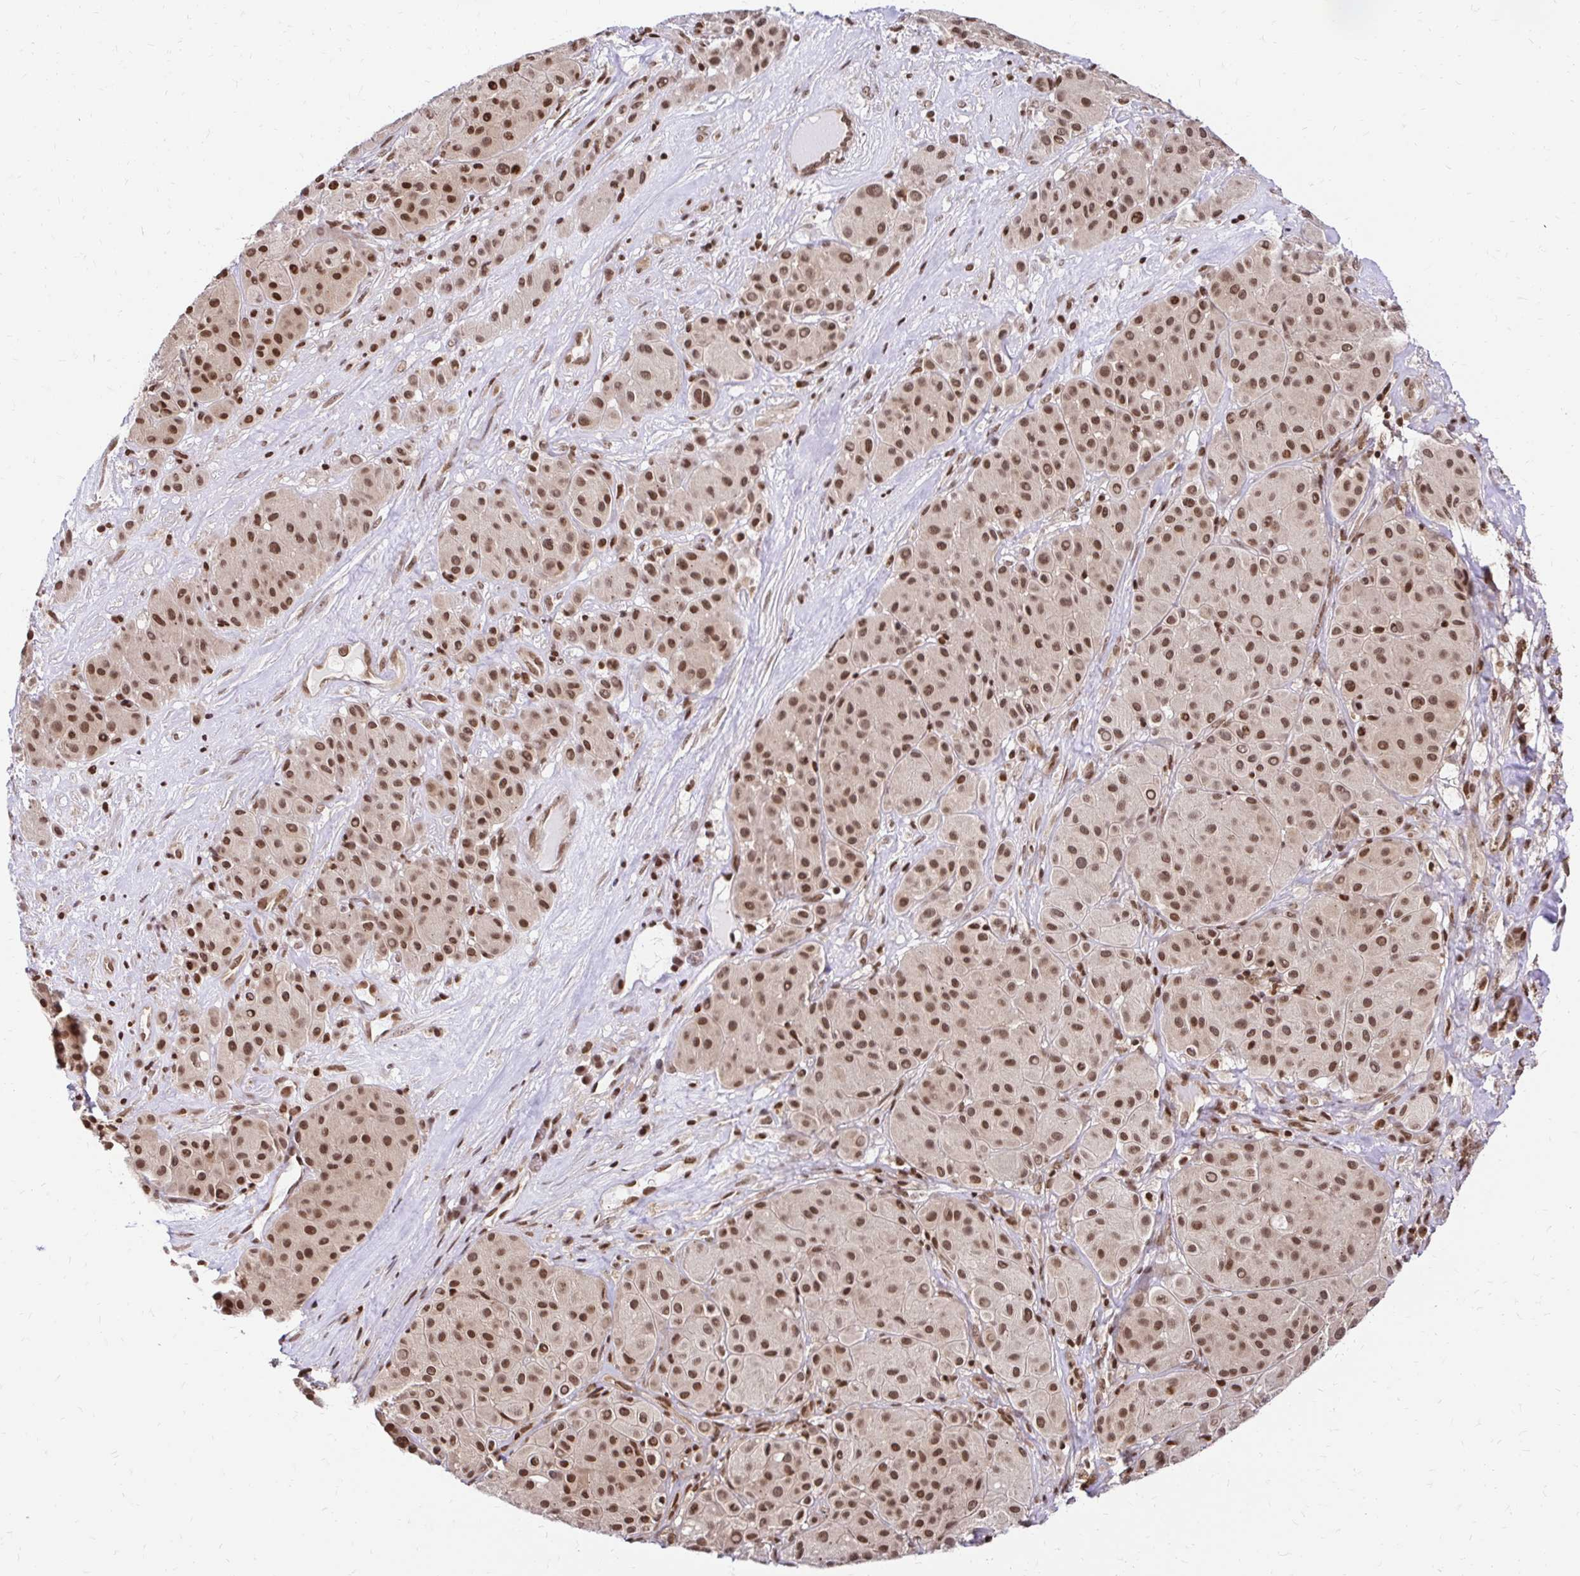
{"staining": {"intensity": "moderate", "quantity": ">75%", "location": "nuclear"}, "tissue": "melanoma", "cell_type": "Tumor cells", "image_type": "cancer", "snomed": [{"axis": "morphology", "description": "Malignant melanoma, Metastatic site"}, {"axis": "topography", "description": "Smooth muscle"}], "caption": "Human melanoma stained with a protein marker displays moderate staining in tumor cells.", "gene": "GLYR1", "patient": {"sex": "male", "age": 41}}